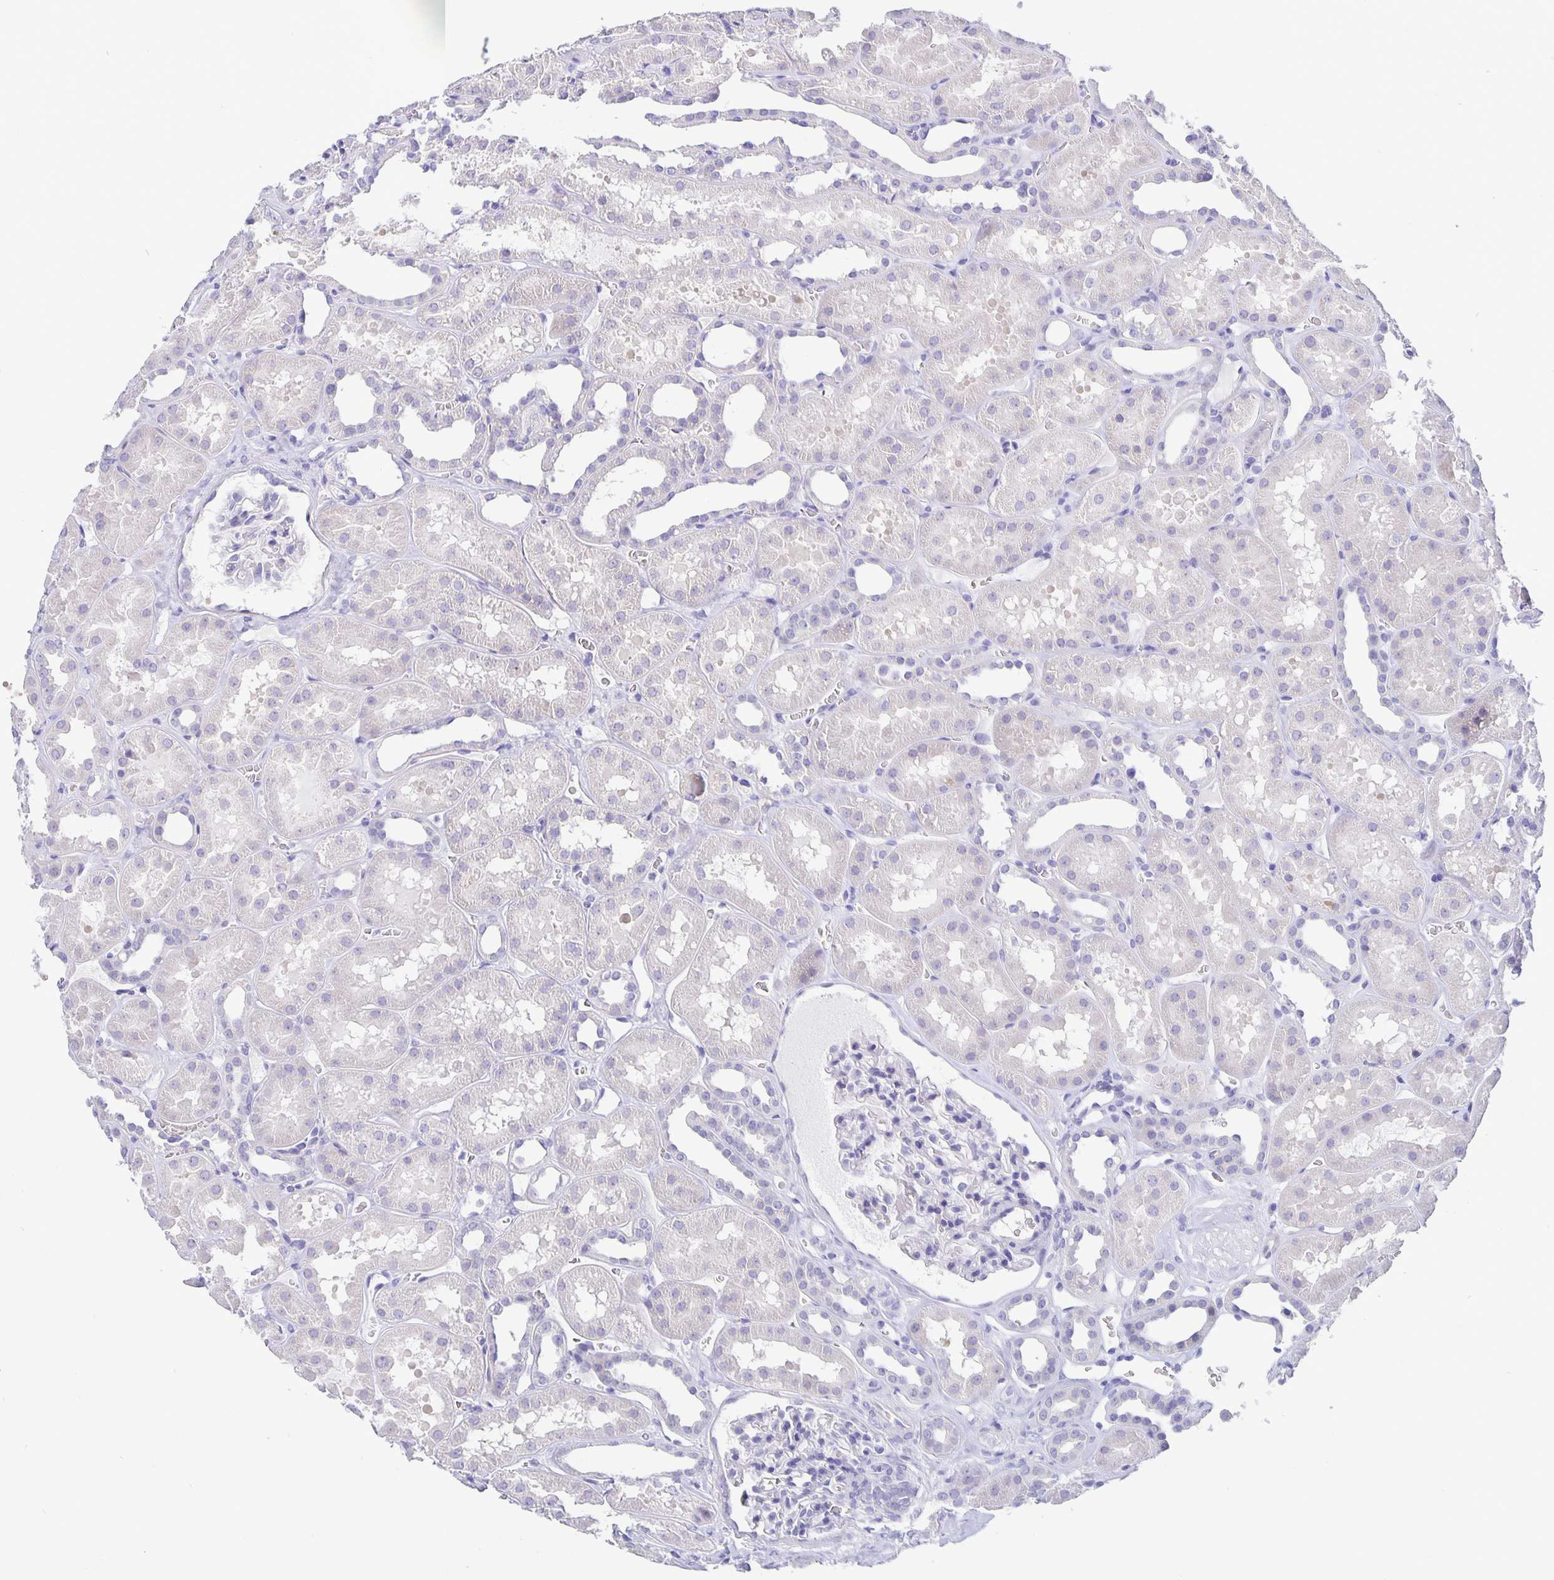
{"staining": {"intensity": "negative", "quantity": "none", "location": "none"}, "tissue": "kidney", "cell_type": "Cells in glomeruli", "image_type": "normal", "snomed": [{"axis": "morphology", "description": "Normal tissue, NOS"}, {"axis": "topography", "description": "Kidney"}], "caption": "The immunohistochemistry (IHC) micrograph has no significant expression in cells in glomeruli of kidney.", "gene": "ERMN", "patient": {"sex": "female", "age": 41}}